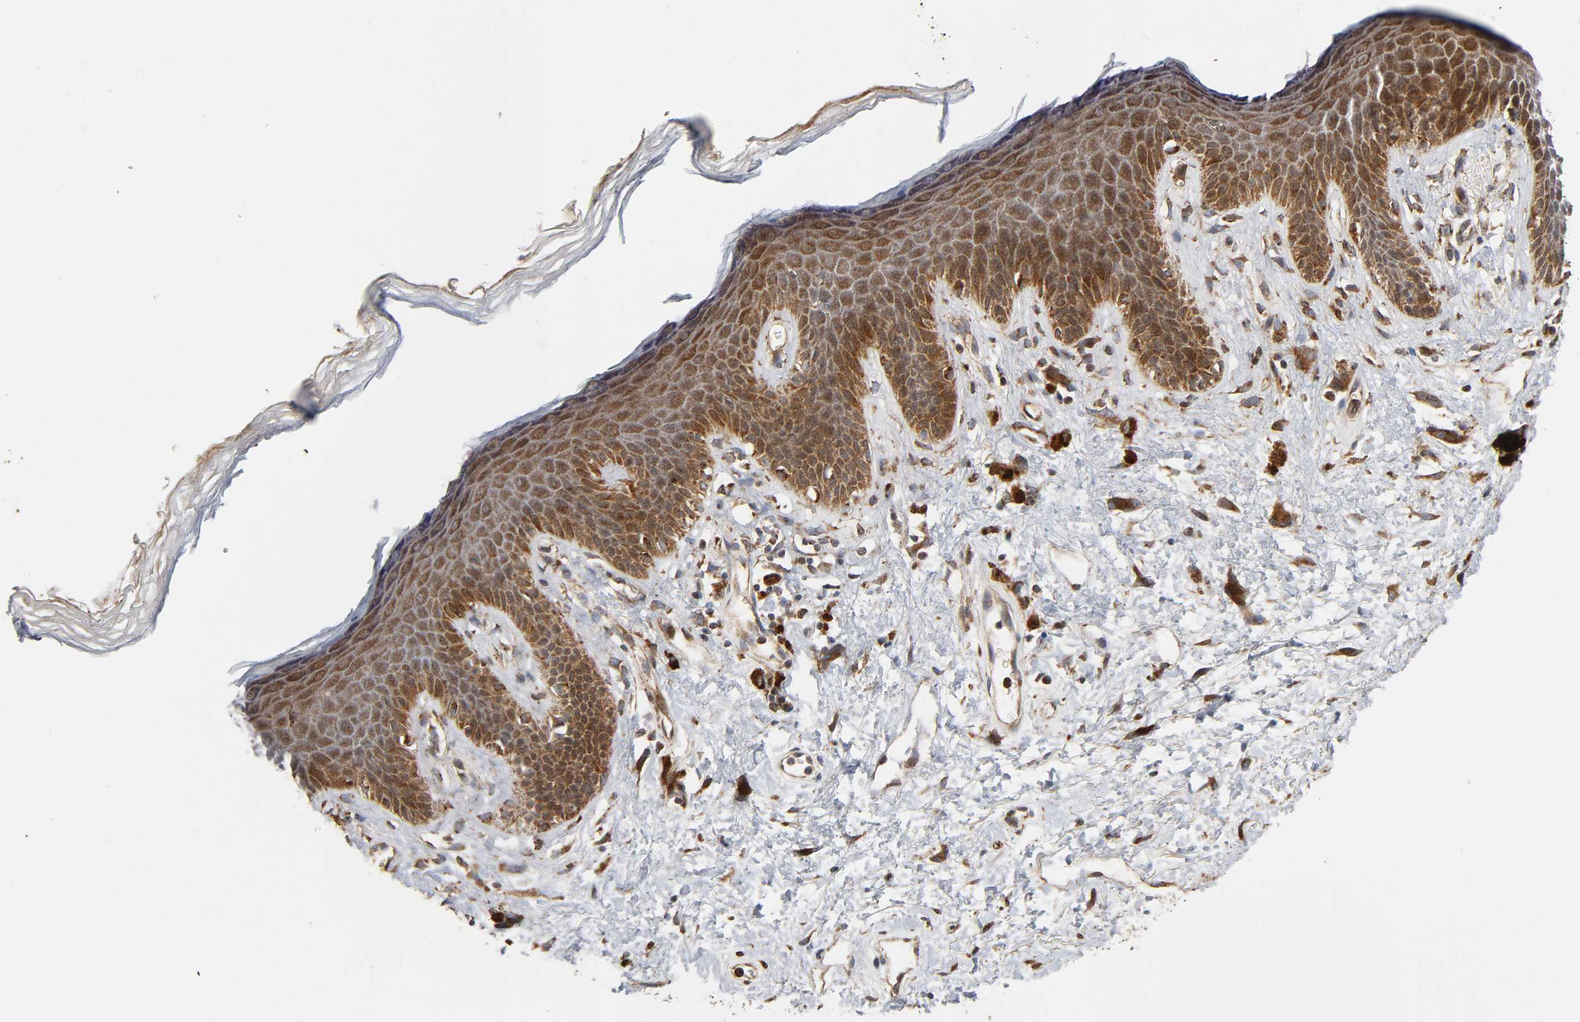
{"staining": {"intensity": "moderate", "quantity": ">75%", "location": "cytoplasmic/membranous"}, "tissue": "skin", "cell_type": "Epidermal cells", "image_type": "normal", "snomed": [{"axis": "morphology", "description": "Normal tissue, NOS"}, {"axis": "topography", "description": "Anal"}], "caption": "Unremarkable skin shows moderate cytoplasmic/membranous staining in about >75% of epidermal cells, visualized by immunohistochemistry. The protein of interest is shown in brown color, while the nuclei are stained blue.", "gene": "MAP3K1", "patient": {"sex": "female", "age": 46}}